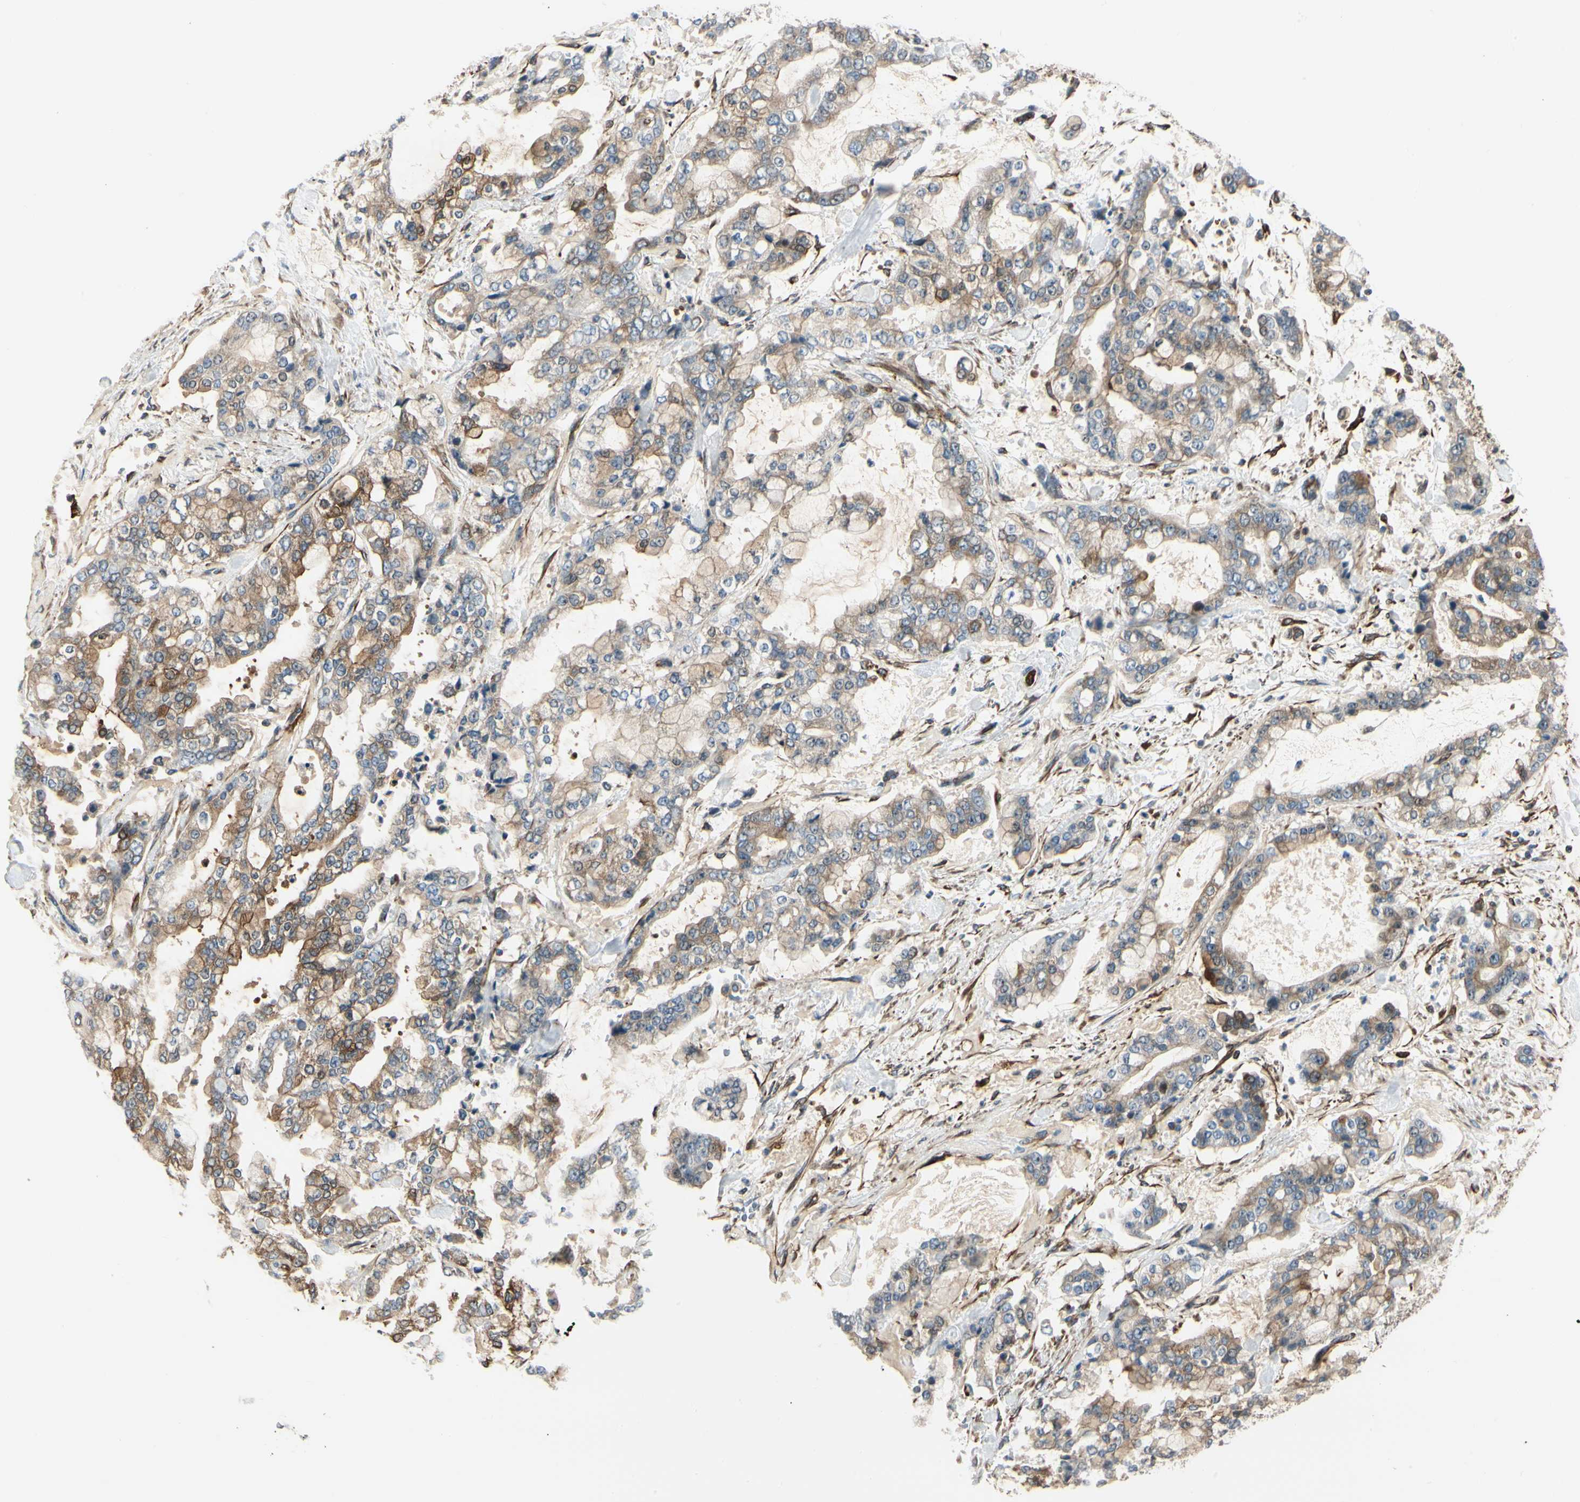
{"staining": {"intensity": "moderate", "quantity": "<25%", "location": "cytoplasmic/membranous"}, "tissue": "stomach cancer", "cell_type": "Tumor cells", "image_type": "cancer", "snomed": [{"axis": "morphology", "description": "Normal tissue, NOS"}, {"axis": "morphology", "description": "Adenocarcinoma, NOS"}, {"axis": "topography", "description": "Stomach, upper"}, {"axis": "topography", "description": "Stomach"}], "caption": "Human stomach cancer (adenocarcinoma) stained with a protein marker displays moderate staining in tumor cells.", "gene": "FTH1", "patient": {"sex": "male", "age": 76}}